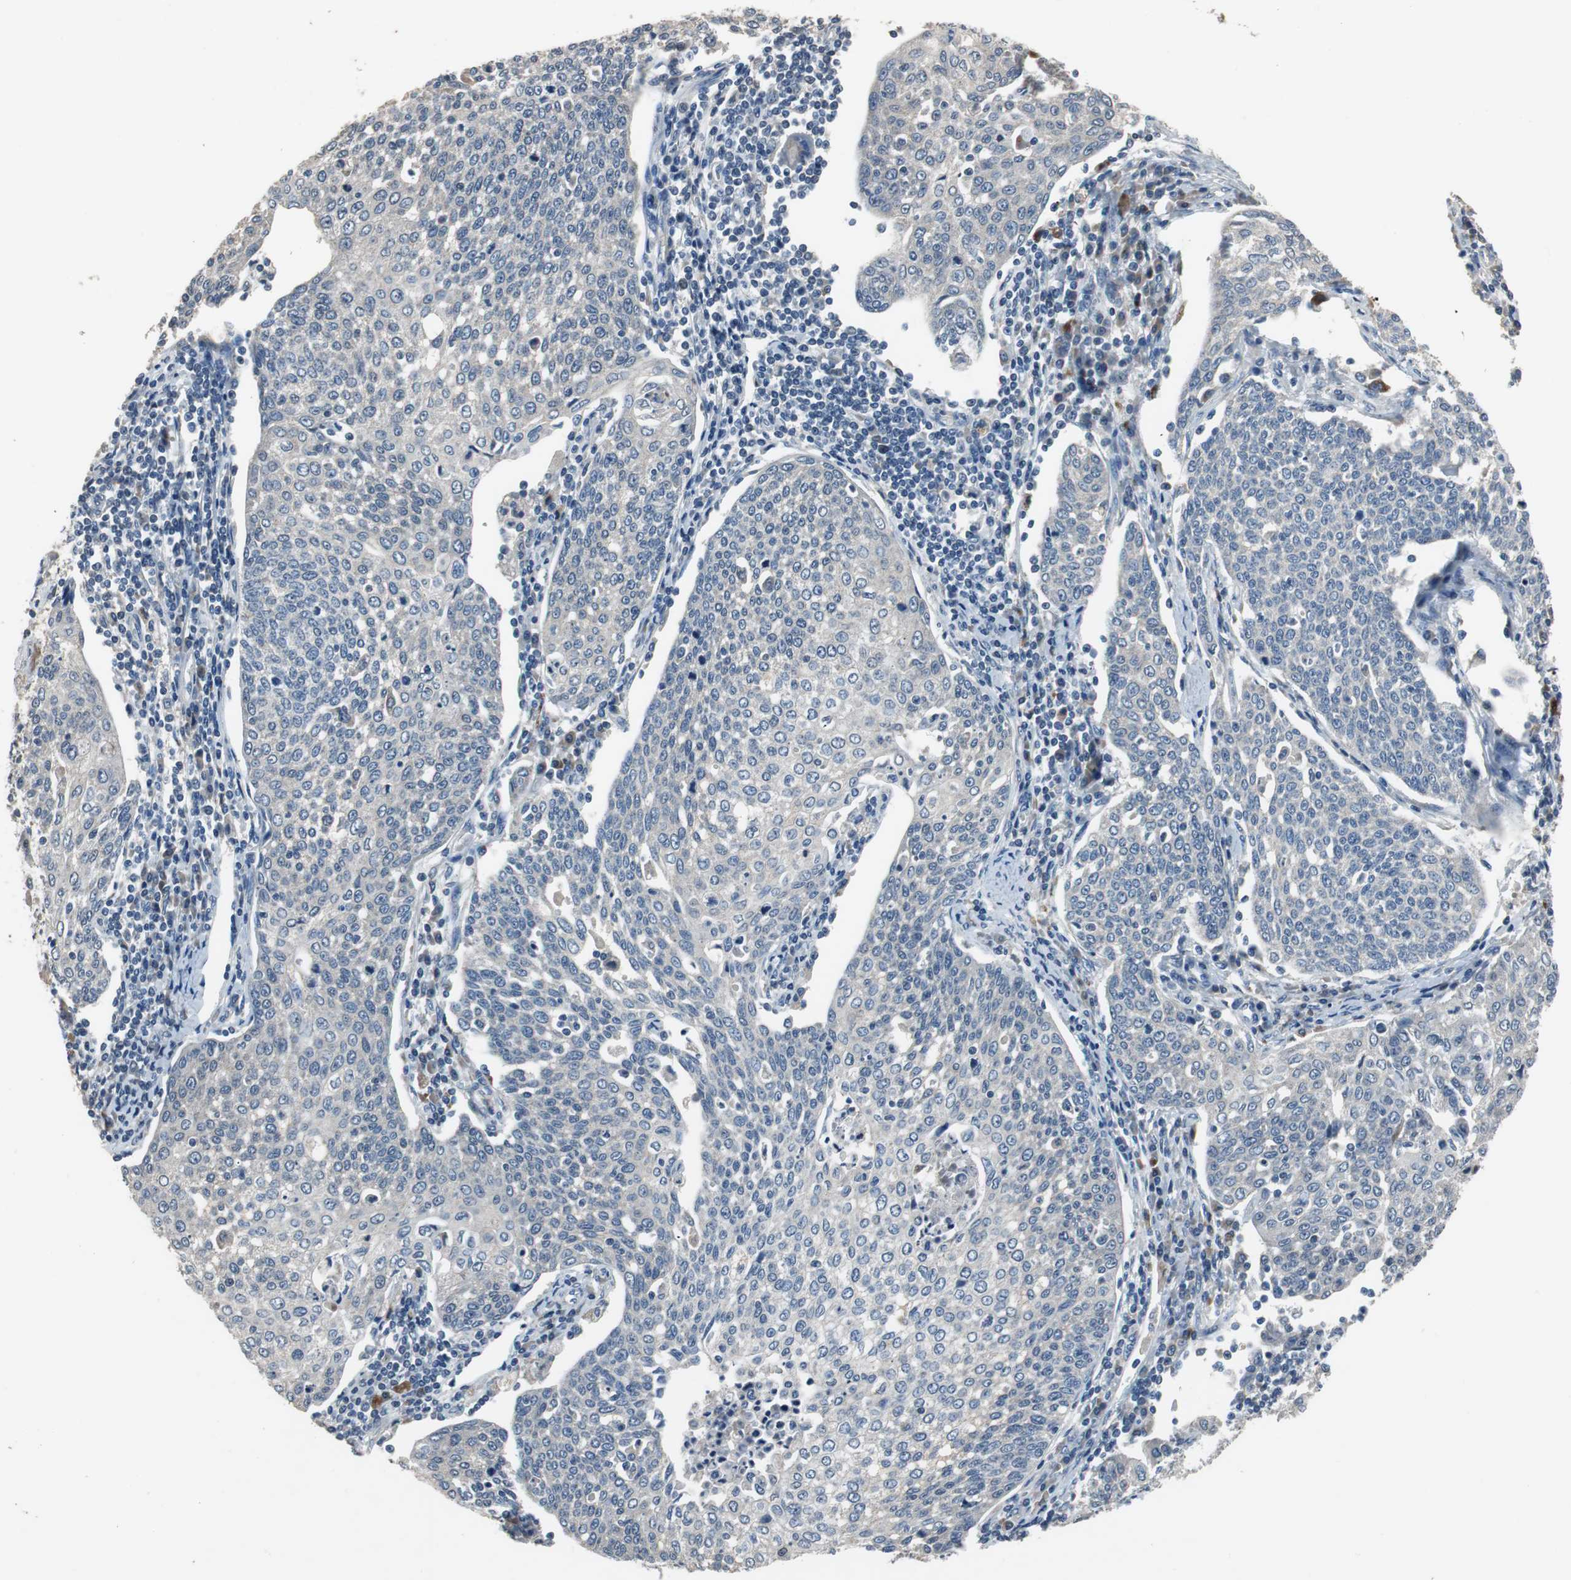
{"staining": {"intensity": "negative", "quantity": "none", "location": "none"}, "tissue": "cervical cancer", "cell_type": "Tumor cells", "image_type": "cancer", "snomed": [{"axis": "morphology", "description": "Squamous cell carcinoma, NOS"}, {"axis": "topography", "description": "Cervix"}], "caption": "This is an immunohistochemistry micrograph of human cervical cancer (squamous cell carcinoma). There is no expression in tumor cells.", "gene": "PCYT1B", "patient": {"sex": "female", "age": 34}}